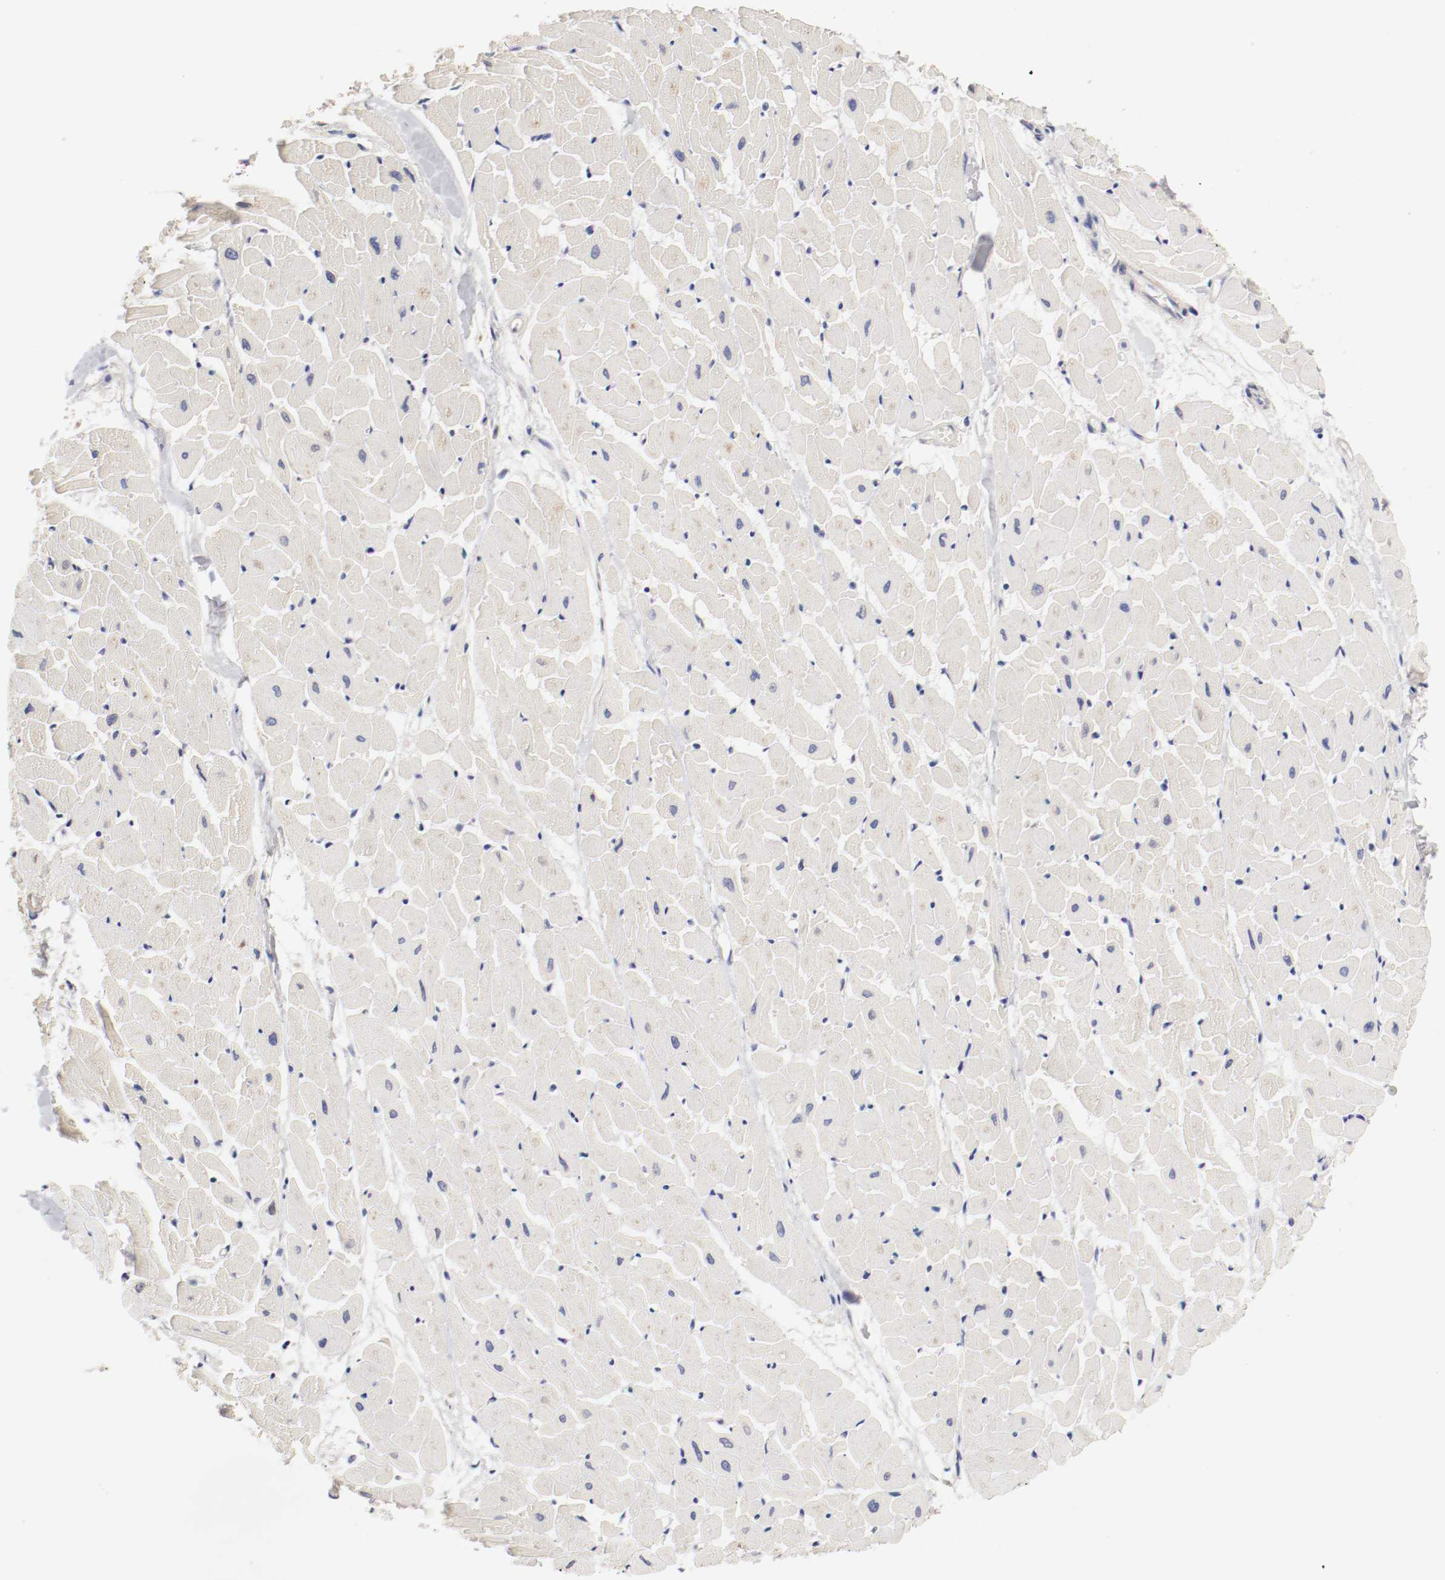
{"staining": {"intensity": "negative", "quantity": "none", "location": "none"}, "tissue": "heart muscle", "cell_type": "Cardiomyocytes", "image_type": "normal", "snomed": [{"axis": "morphology", "description": "Normal tissue, NOS"}, {"axis": "topography", "description": "Heart"}], "caption": "High power microscopy micrograph of an immunohistochemistry (IHC) image of benign heart muscle, revealing no significant expression in cardiomyocytes. (Stains: DAB immunohistochemistry with hematoxylin counter stain, Microscopy: brightfield microscopy at high magnification).", "gene": "CEBPE", "patient": {"sex": "female", "age": 19}}